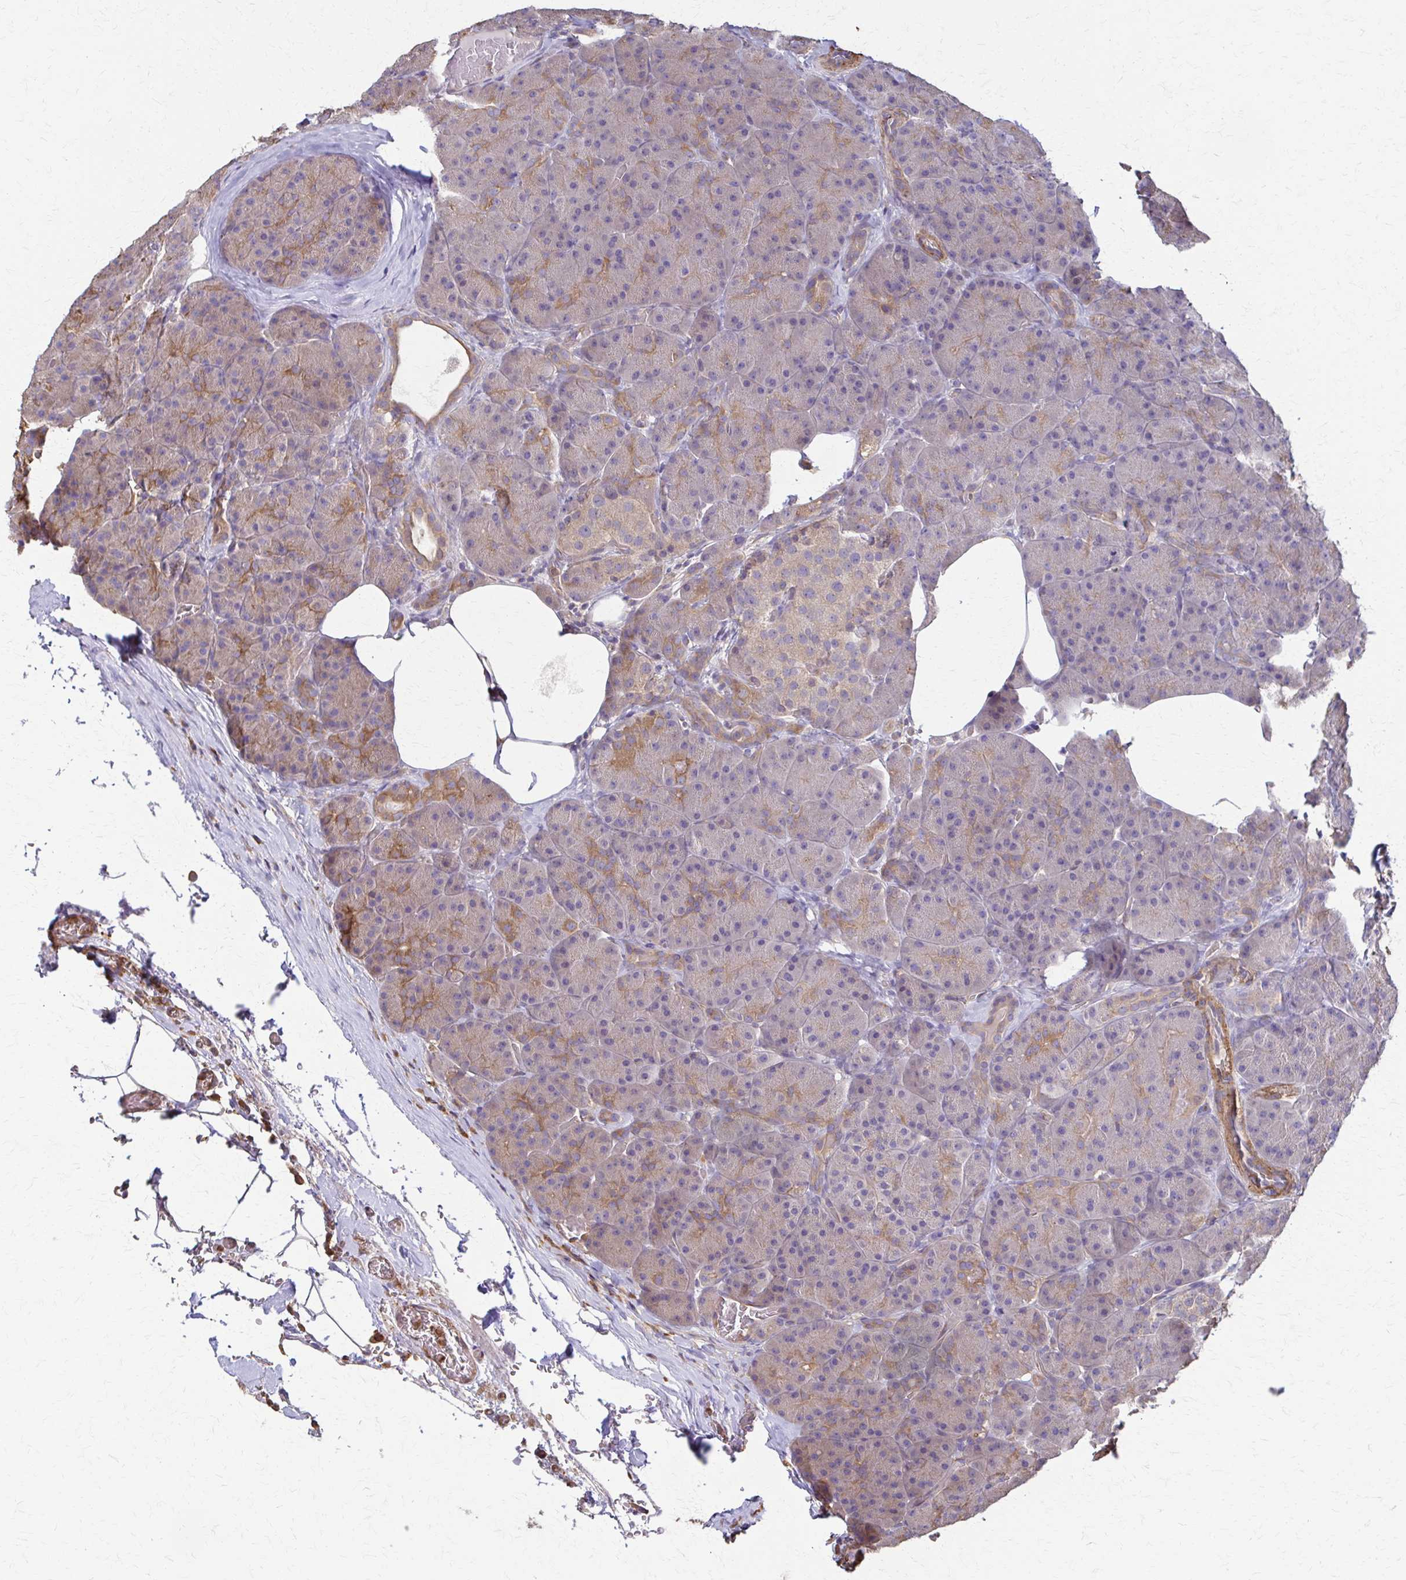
{"staining": {"intensity": "moderate", "quantity": "<25%", "location": "cytoplasmic/membranous"}, "tissue": "pancreas", "cell_type": "Exocrine glandular cells", "image_type": "normal", "snomed": [{"axis": "morphology", "description": "Normal tissue, NOS"}, {"axis": "topography", "description": "Pancreas"}], "caption": "A histopathology image of human pancreas stained for a protein exhibits moderate cytoplasmic/membranous brown staining in exocrine glandular cells.", "gene": "DSP", "patient": {"sex": "male", "age": 57}}